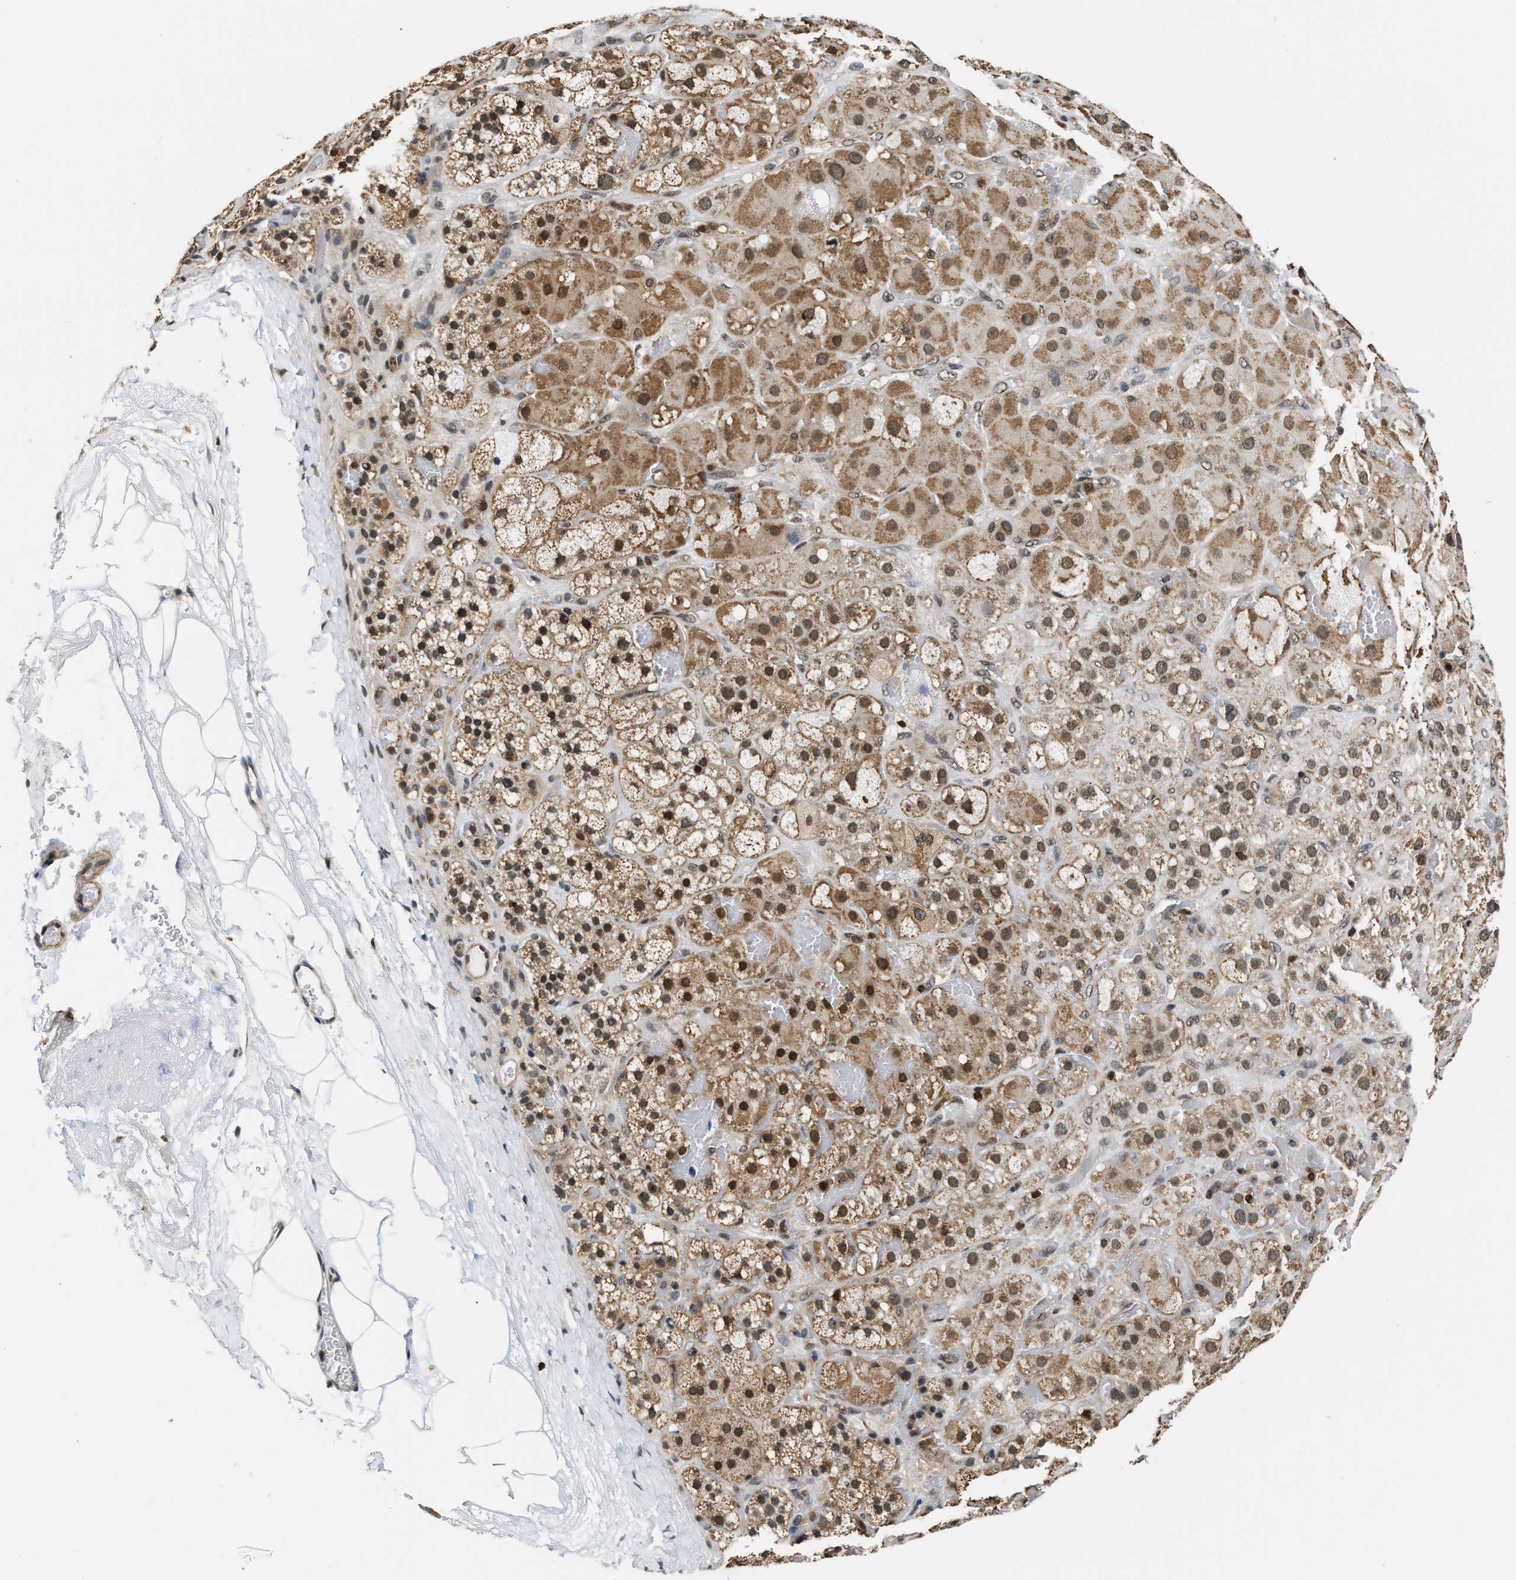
{"staining": {"intensity": "moderate", "quantity": ">75%", "location": "cytoplasmic/membranous,nuclear"}, "tissue": "adrenal gland", "cell_type": "Glandular cells", "image_type": "normal", "snomed": [{"axis": "morphology", "description": "Normal tissue, NOS"}, {"axis": "topography", "description": "Adrenal gland"}], "caption": "A histopathology image of human adrenal gland stained for a protein displays moderate cytoplasmic/membranous,nuclear brown staining in glandular cells. The staining was performed using DAB, with brown indicating positive protein expression. Nuclei are stained blue with hematoxylin.", "gene": "STK10", "patient": {"sex": "female", "age": 47}}